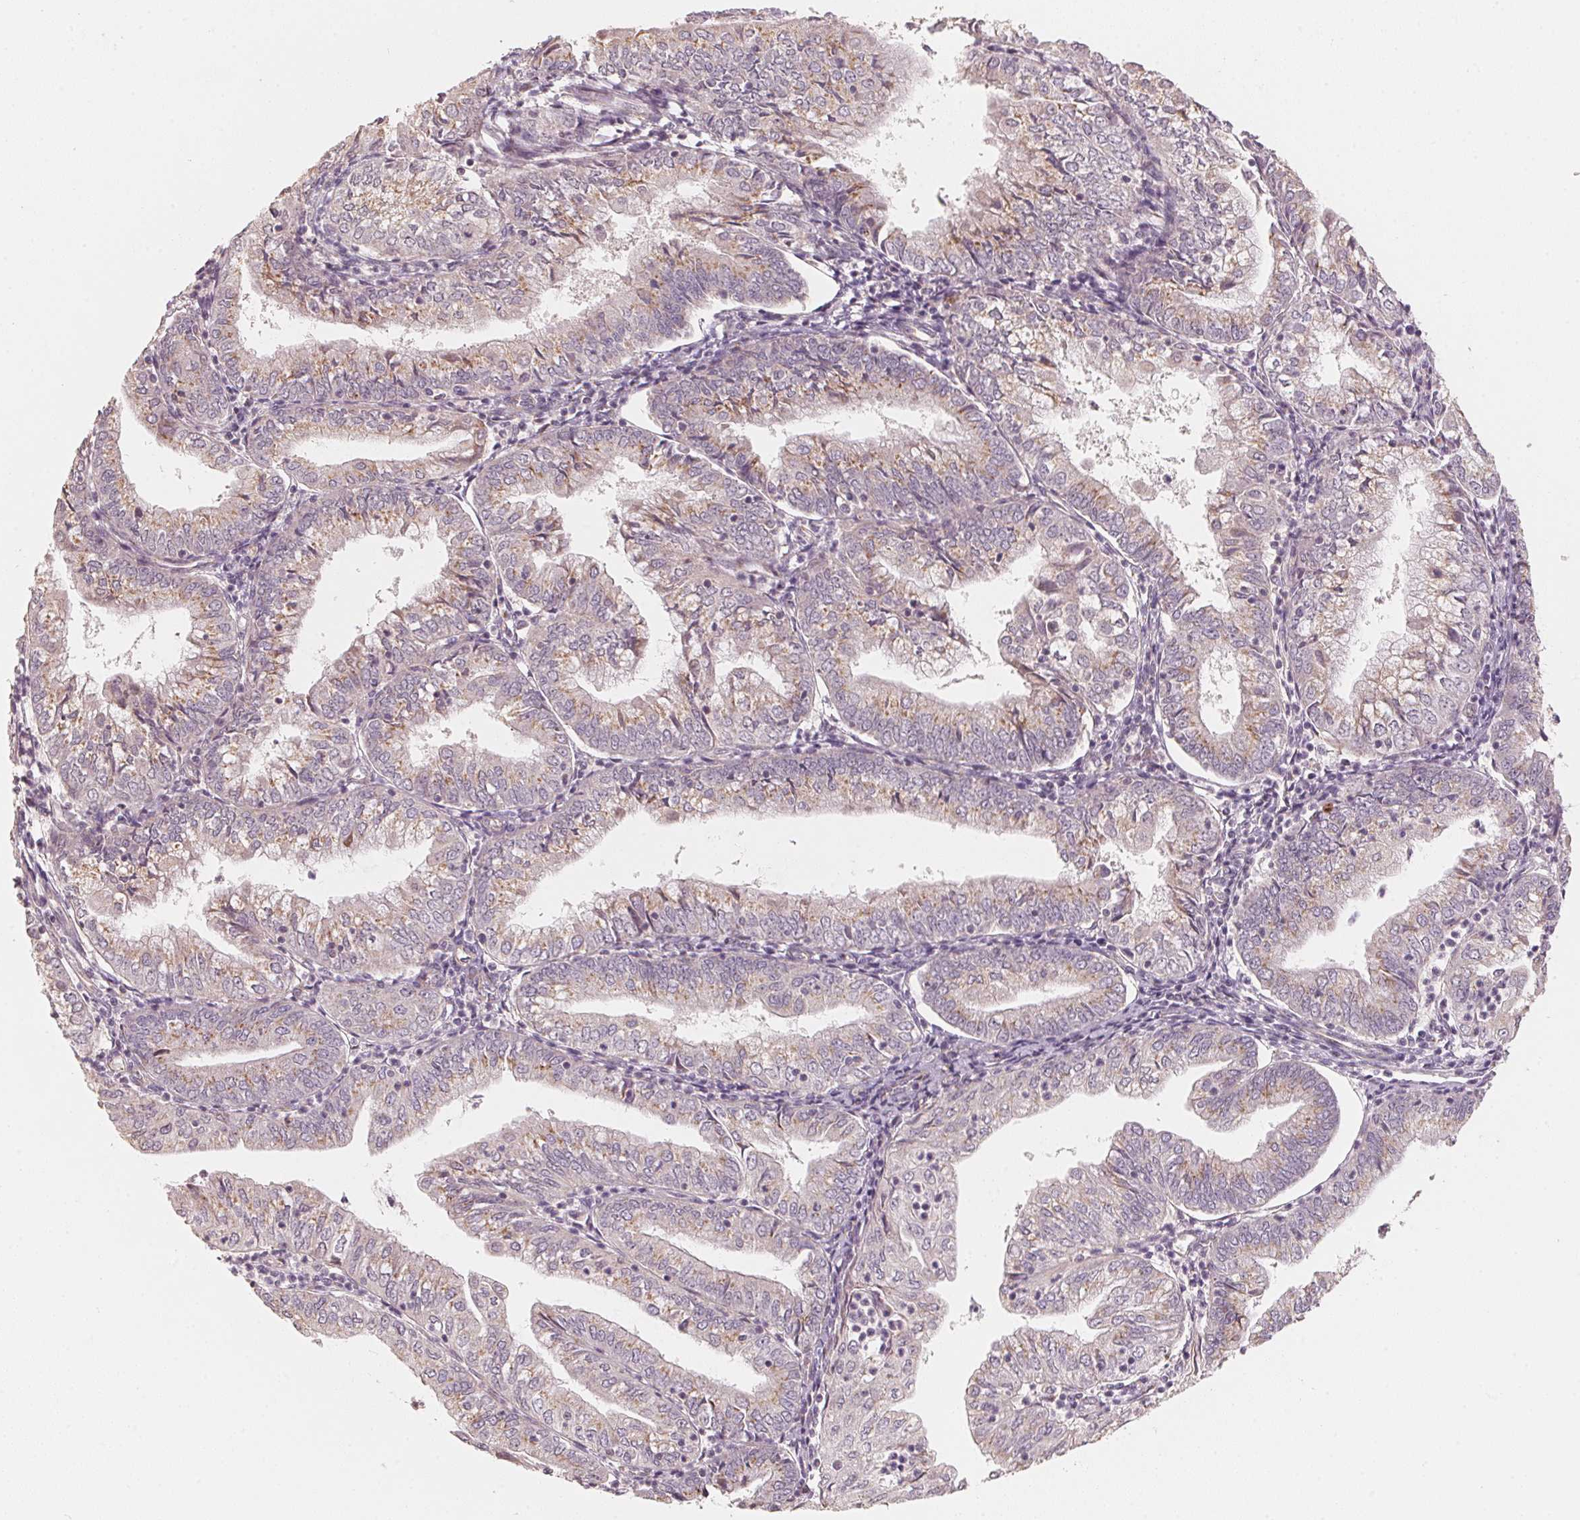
{"staining": {"intensity": "weak", "quantity": "25%-75%", "location": "cytoplasmic/membranous"}, "tissue": "endometrial cancer", "cell_type": "Tumor cells", "image_type": "cancer", "snomed": [{"axis": "morphology", "description": "Adenocarcinoma, NOS"}, {"axis": "topography", "description": "Endometrium"}], "caption": "Protein staining of endometrial adenocarcinoma tissue shows weak cytoplasmic/membranous expression in about 25%-75% of tumor cells.", "gene": "TSPAN12", "patient": {"sex": "female", "age": 55}}